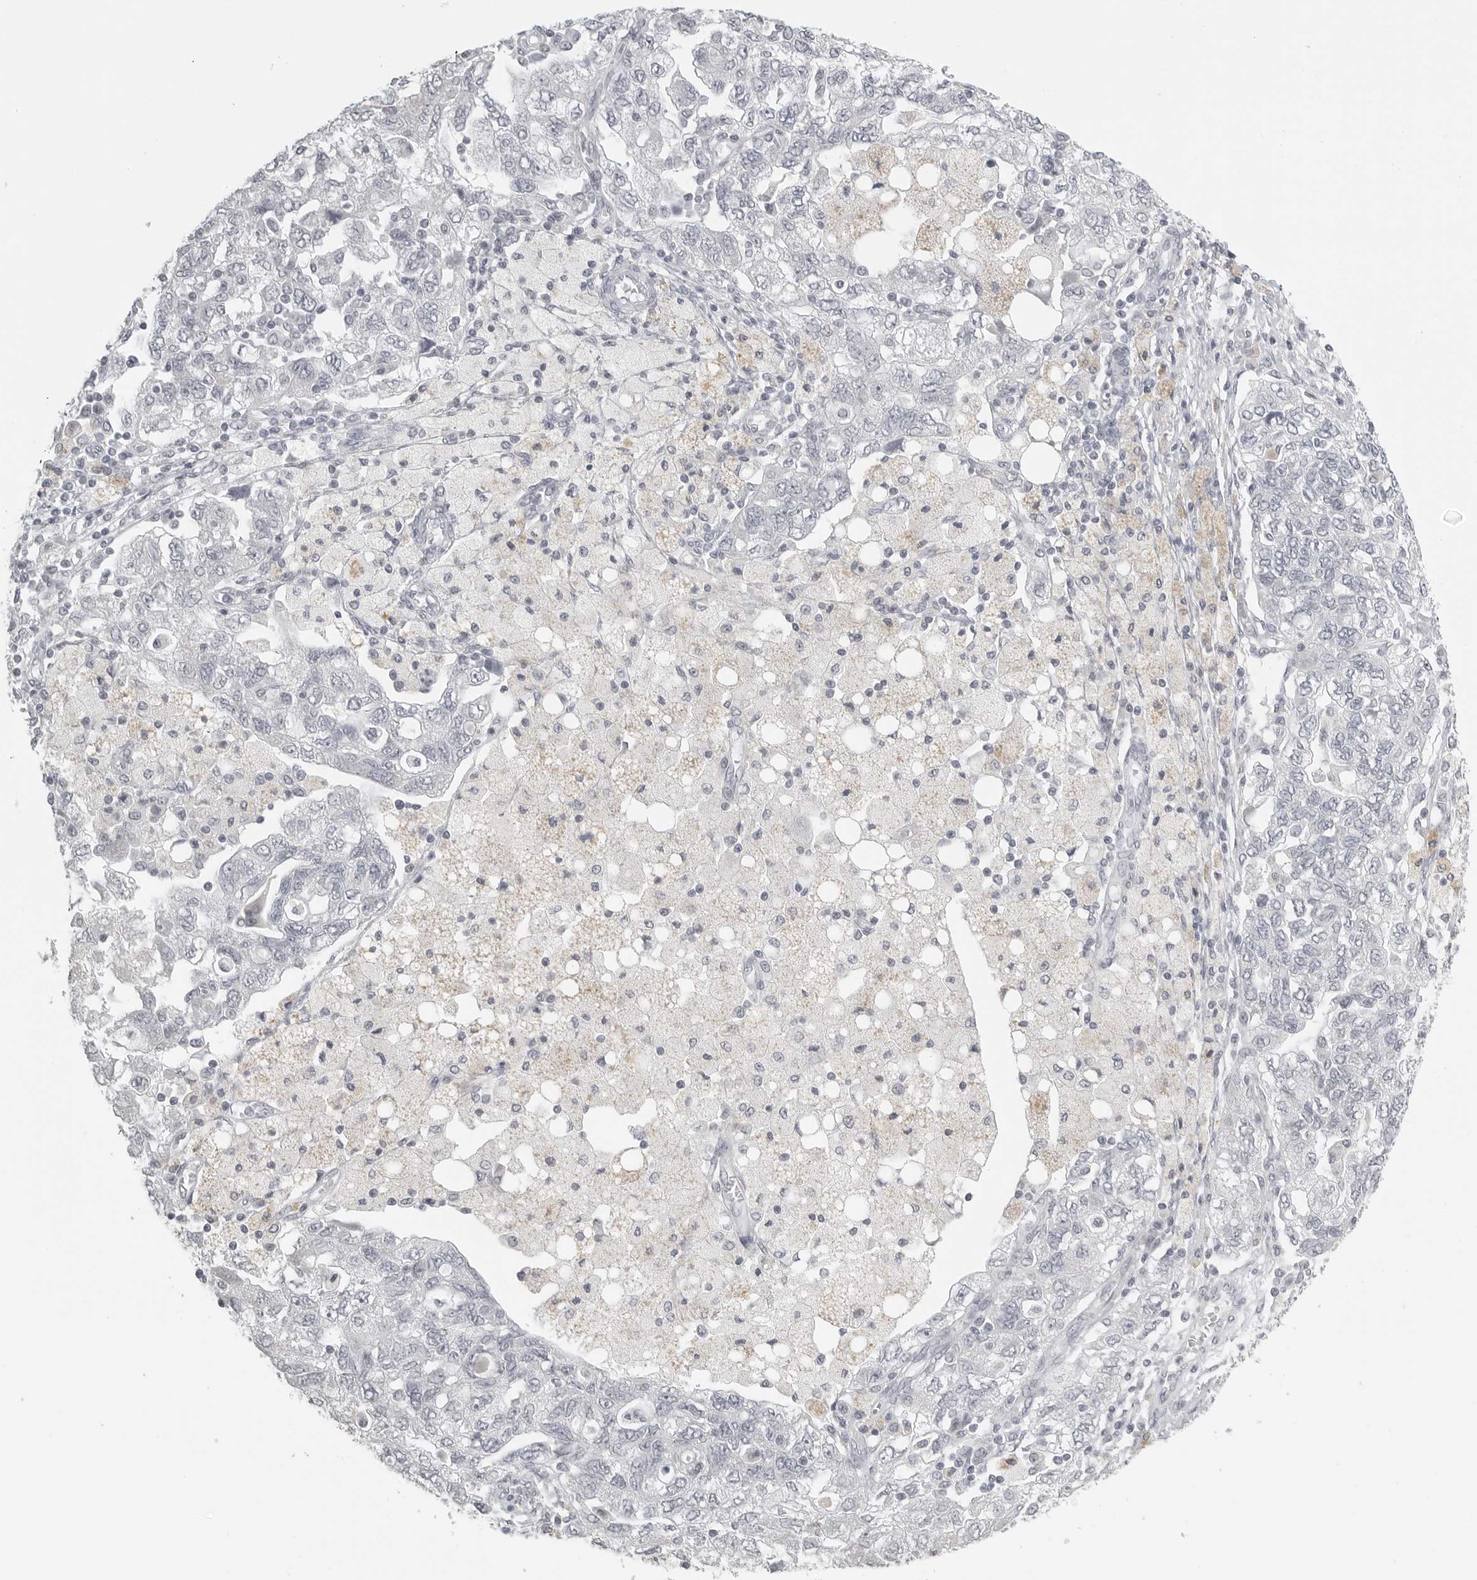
{"staining": {"intensity": "negative", "quantity": "none", "location": "none"}, "tissue": "ovarian cancer", "cell_type": "Tumor cells", "image_type": "cancer", "snomed": [{"axis": "morphology", "description": "Carcinoma, NOS"}, {"axis": "morphology", "description": "Cystadenocarcinoma, serous, NOS"}, {"axis": "topography", "description": "Ovary"}], "caption": "Ovarian cancer was stained to show a protein in brown. There is no significant expression in tumor cells.", "gene": "BPIFA1", "patient": {"sex": "female", "age": 69}}